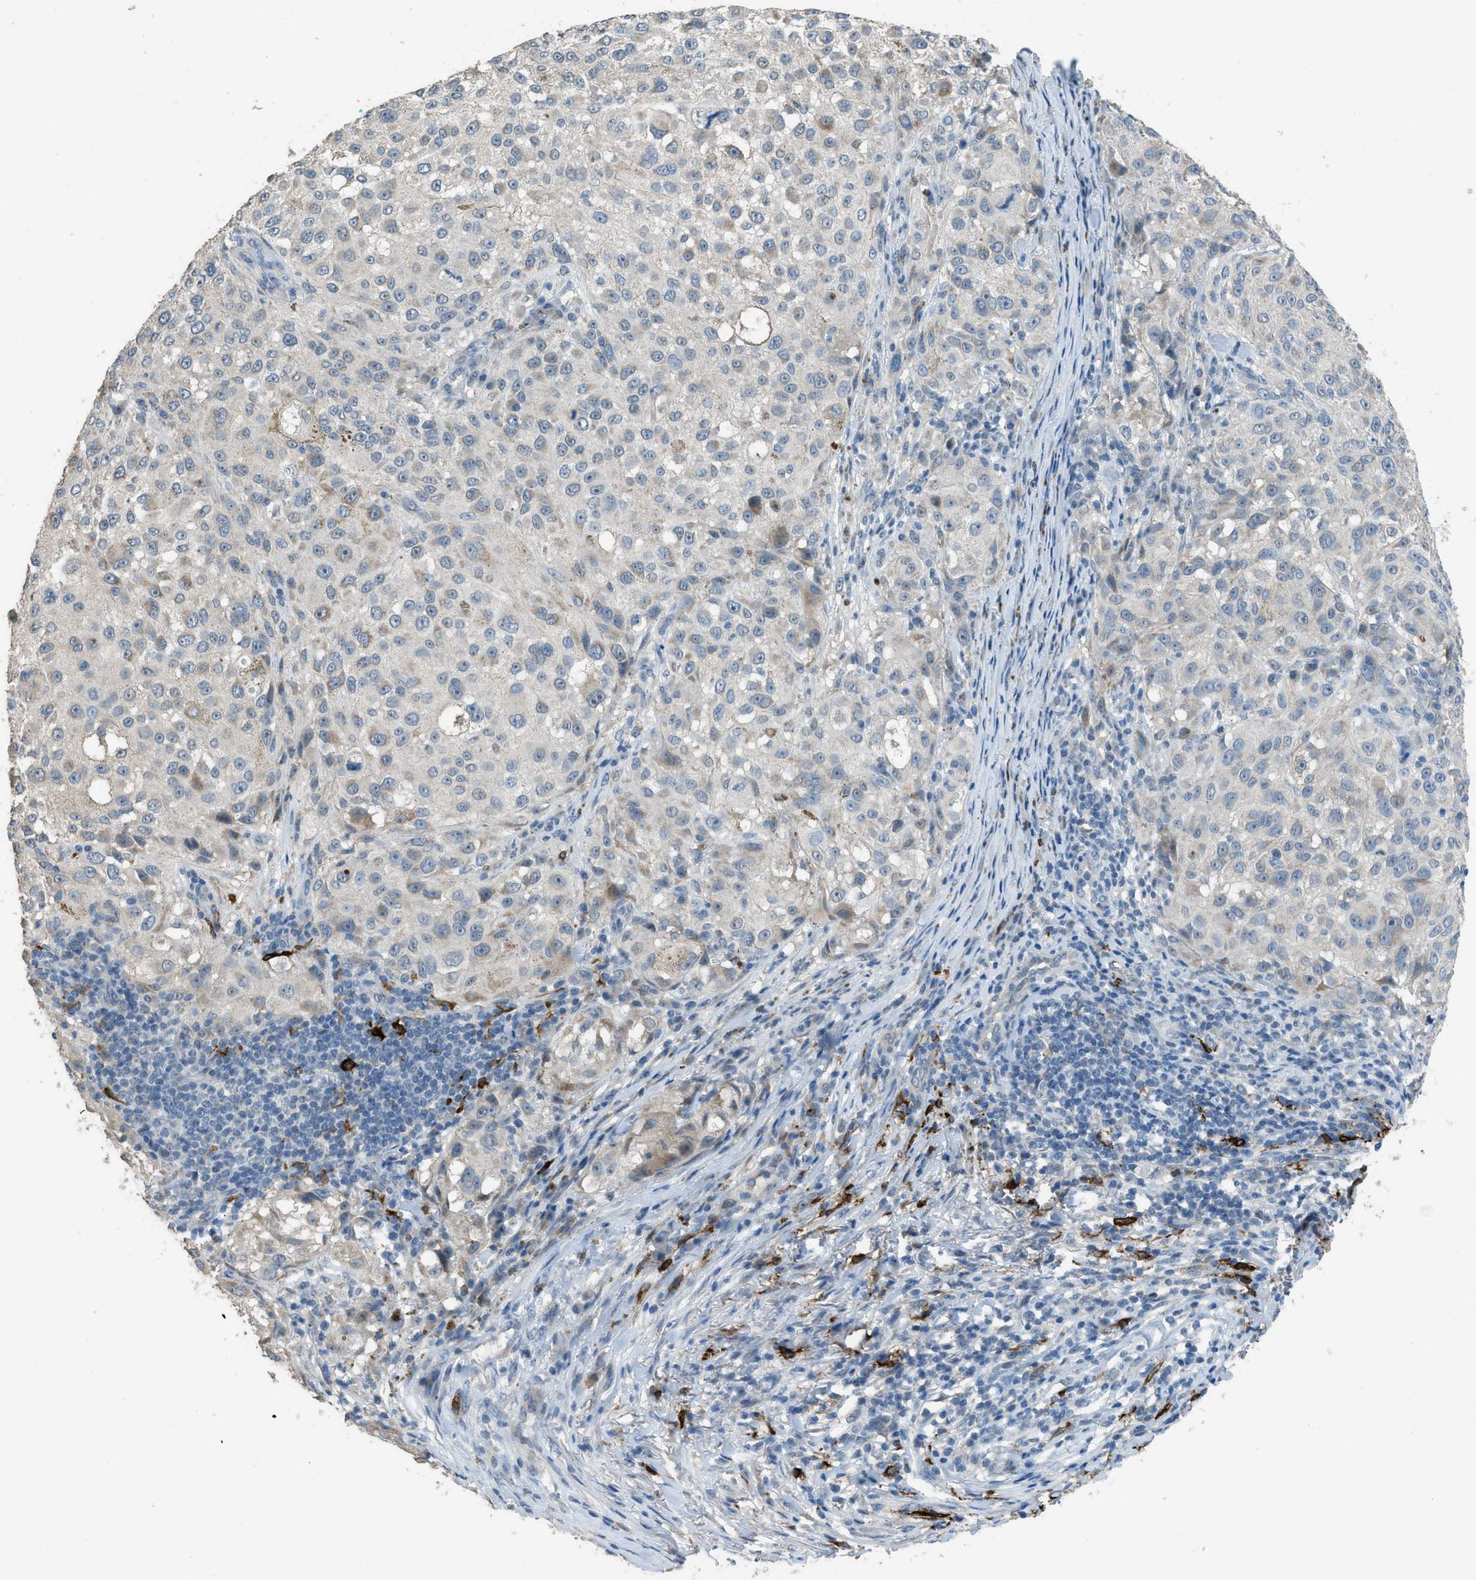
{"staining": {"intensity": "moderate", "quantity": "<25%", "location": "cytoplasmic/membranous"}, "tissue": "melanoma", "cell_type": "Tumor cells", "image_type": "cancer", "snomed": [{"axis": "morphology", "description": "Necrosis, NOS"}, {"axis": "morphology", "description": "Malignant melanoma, NOS"}, {"axis": "topography", "description": "Skin"}], "caption": "Human melanoma stained with a protein marker displays moderate staining in tumor cells.", "gene": "TIMD4", "patient": {"sex": "female", "age": 87}}